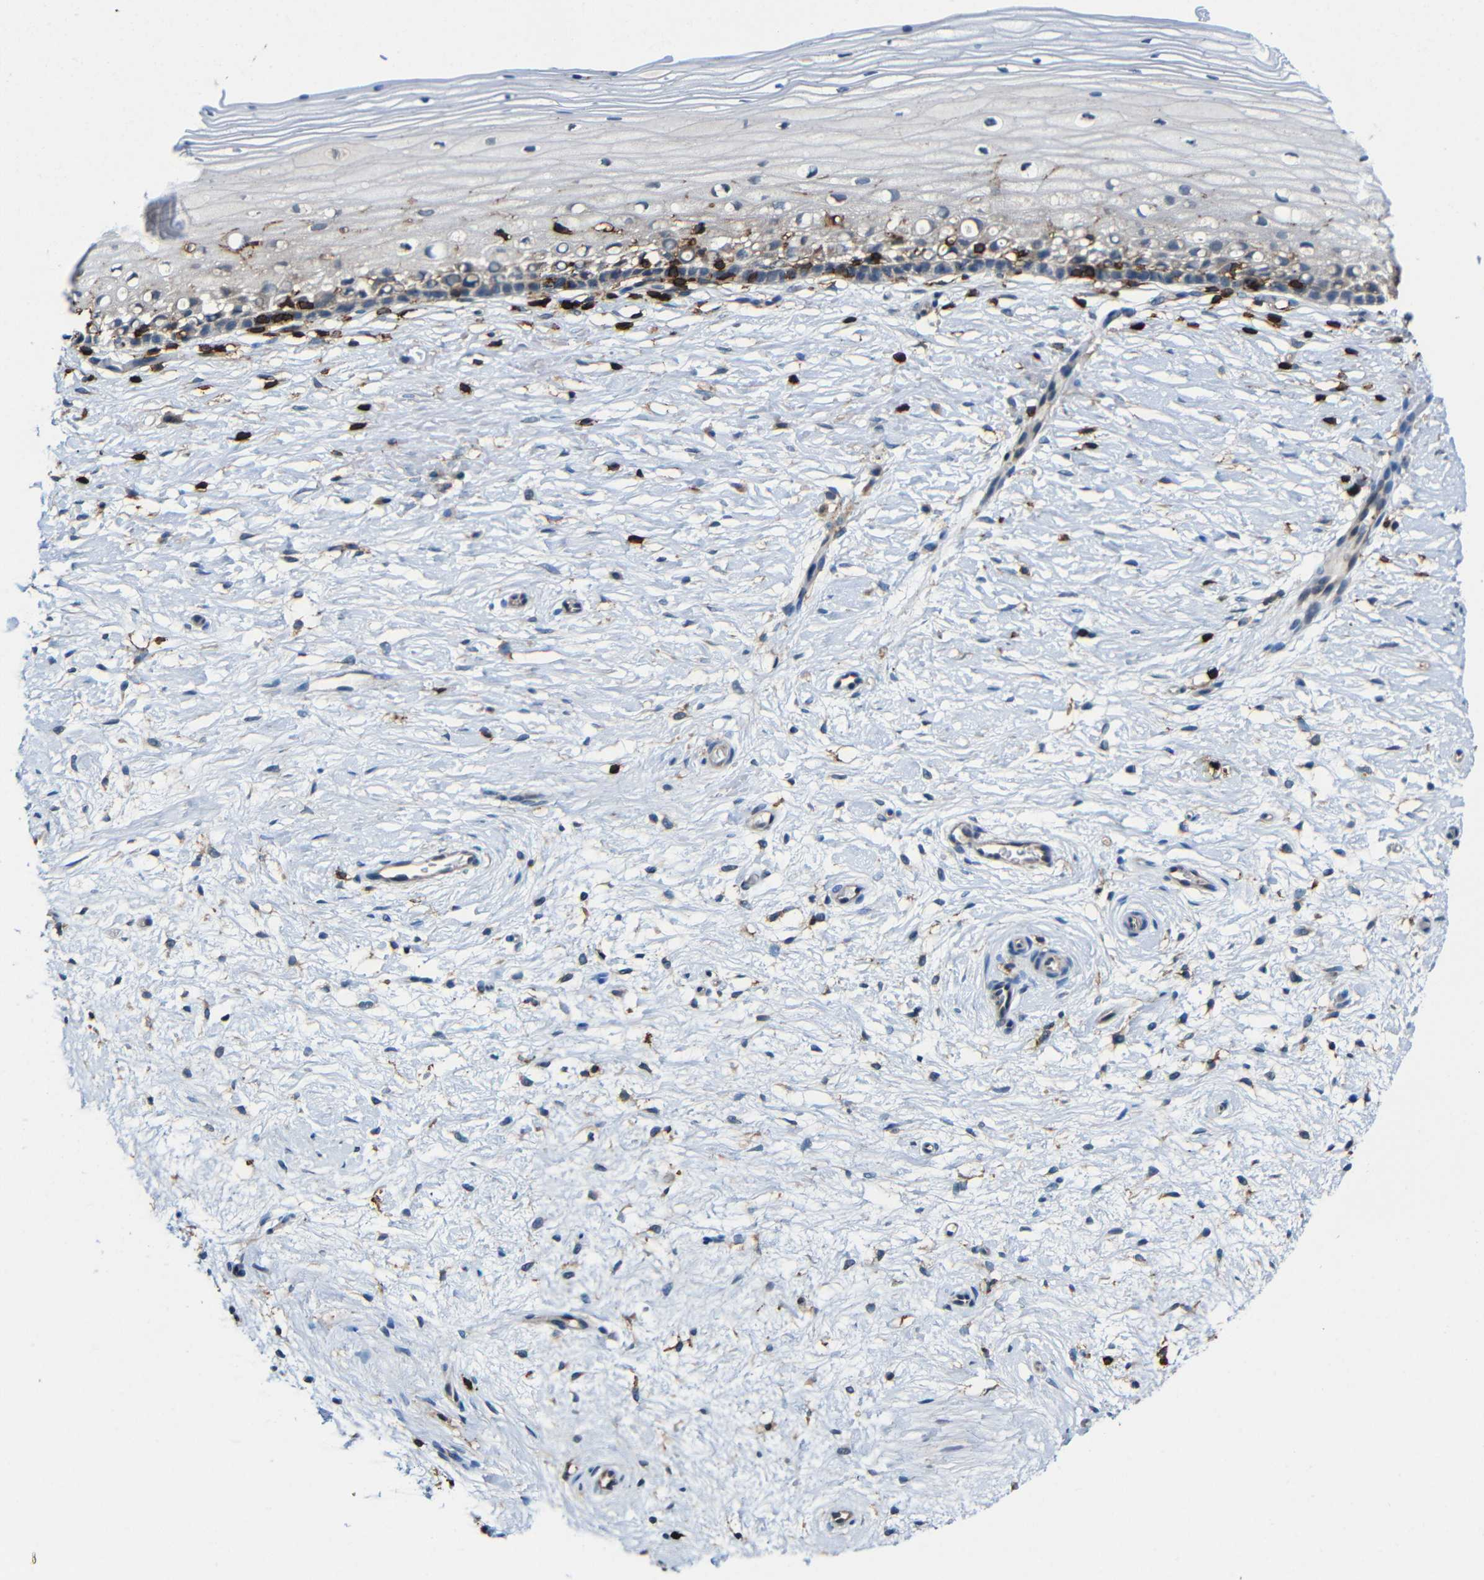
{"staining": {"intensity": "weak", "quantity": "<25%", "location": "cytoplasmic/membranous"}, "tissue": "cervix", "cell_type": "Squamous epithelial cells", "image_type": "normal", "snomed": [{"axis": "morphology", "description": "Normal tissue, NOS"}, {"axis": "topography", "description": "Cervix"}], "caption": "IHC image of unremarkable cervix: human cervix stained with DAB (3,3'-diaminobenzidine) shows no significant protein staining in squamous epithelial cells. (Stains: DAB (3,3'-diaminobenzidine) immunohistochemistry with hematoxylin counter stain, Microscopy: brightfield microscopy at high magnification).", "gene": "P2RY12", "patient": {"sex": "female", "age": 39}}